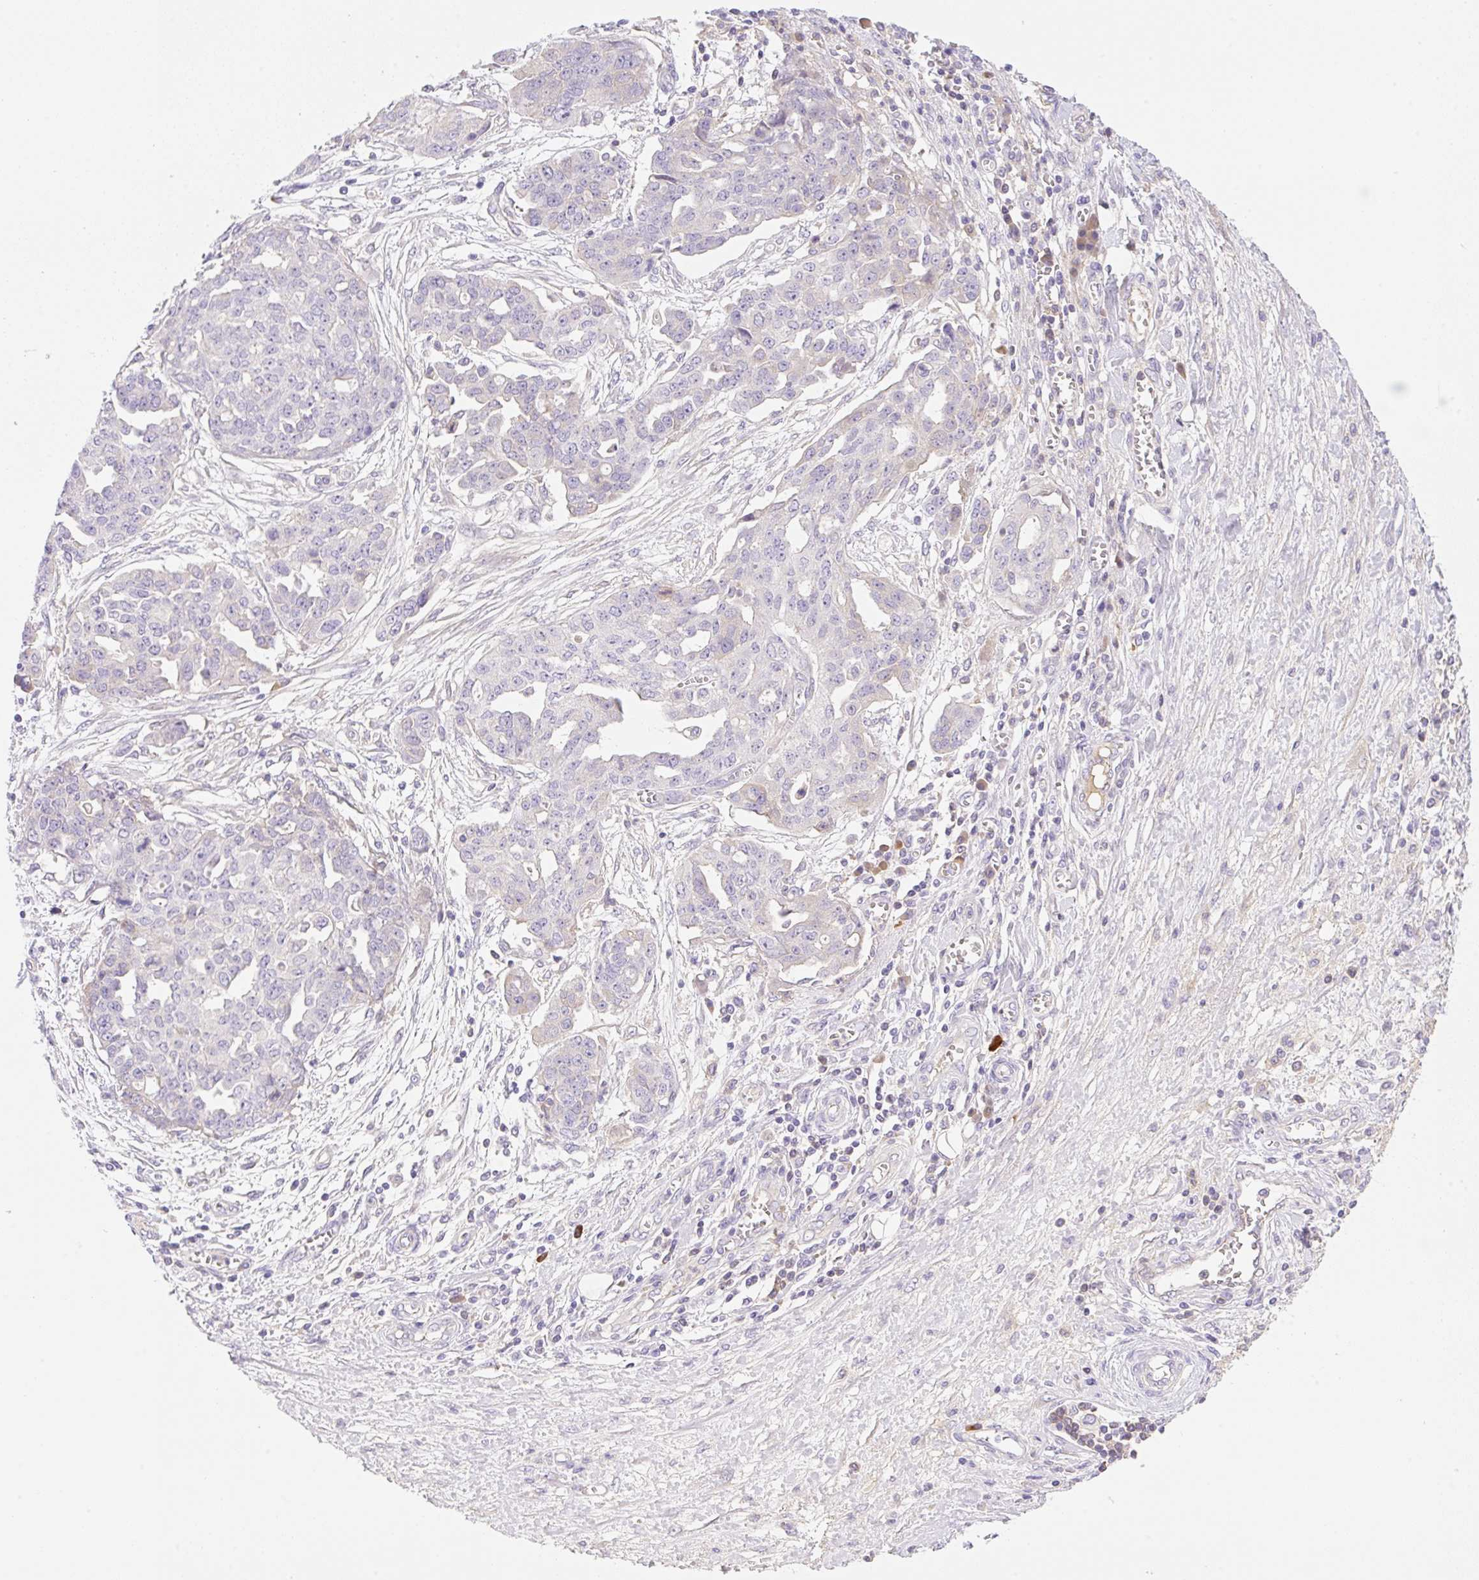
{"staining": {"intensity": "negative", "quantity": "none", "location": "none"}, "tissue": "ovarian cancer", "cell_type": "Tumor cells", "image_type": "cancer", "snomed": [{"axis": "morphology", "description": "Cystadenocarcinoma, serous, NOS"}, {"axis": "topography", "description": "Soft tissue"}, {"axis": "topography", "description": "Ovary"}], "caption": "Human ovarian serous cystadenocarcinoma stained for a protein using immunohistochemistry exhibits no positivity in tumor cells.", "gene": "DENND5A", "patient": {"sex": "female", "age": 57}}